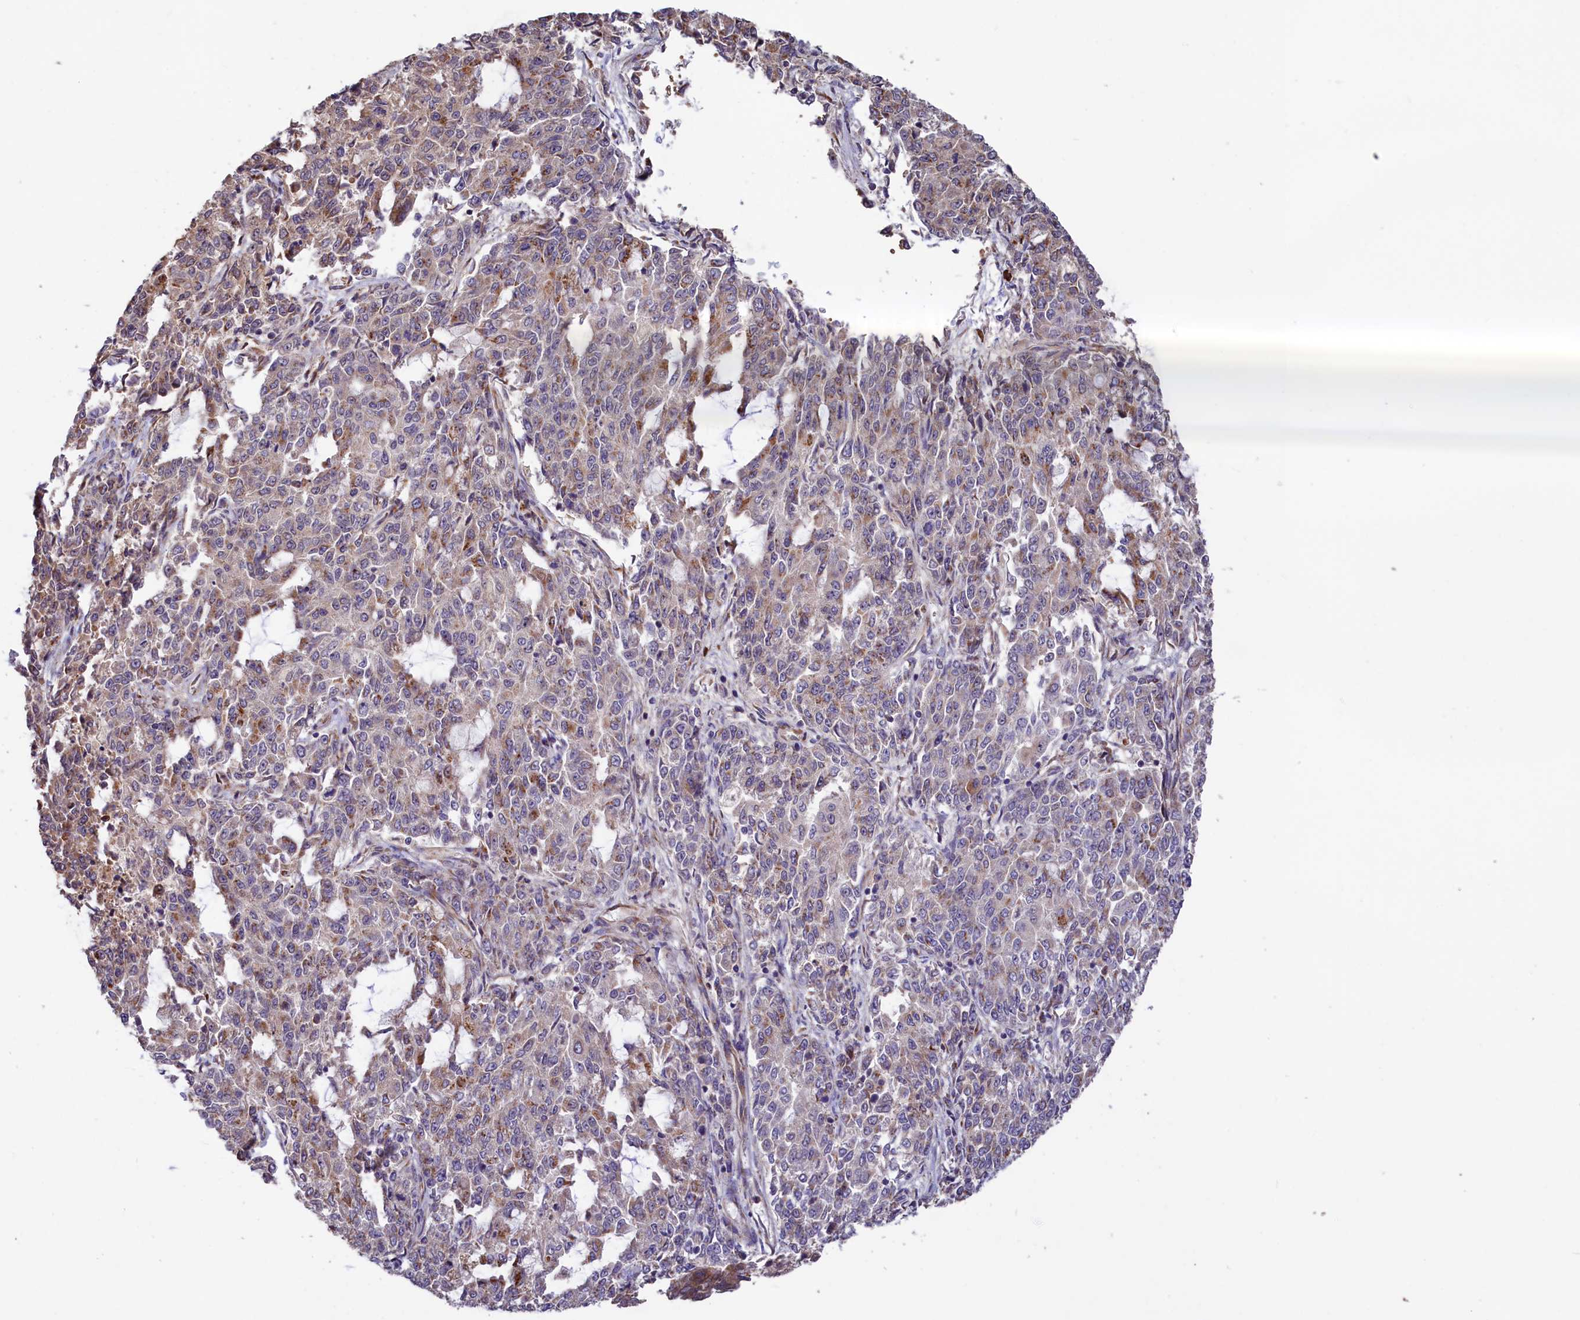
{"staining": {"intensity": "moderate", "quantity": "<25%", "location": "cytoplasmic/membranous"}, "tissue": "endometrial cancer", "cell_type": "Tumor cells", "image_type": "cancer", "snomed": [{"axis": "morphology", "description": "Adenocarcinoma, NOS"}, {"axis": "topography", "description": "Endometrium"}], "caption": "An immunohistochemistry (IHC) photomicrograph of tumor tissue is shown. Protein staining in brown labels moderate cytoplasmic/membranous positivity in endometrial cancer (adenocarcinoma) within tumor cells.", "gene": "C5orf15", "patient": {"sex": "female", "age": 50}}